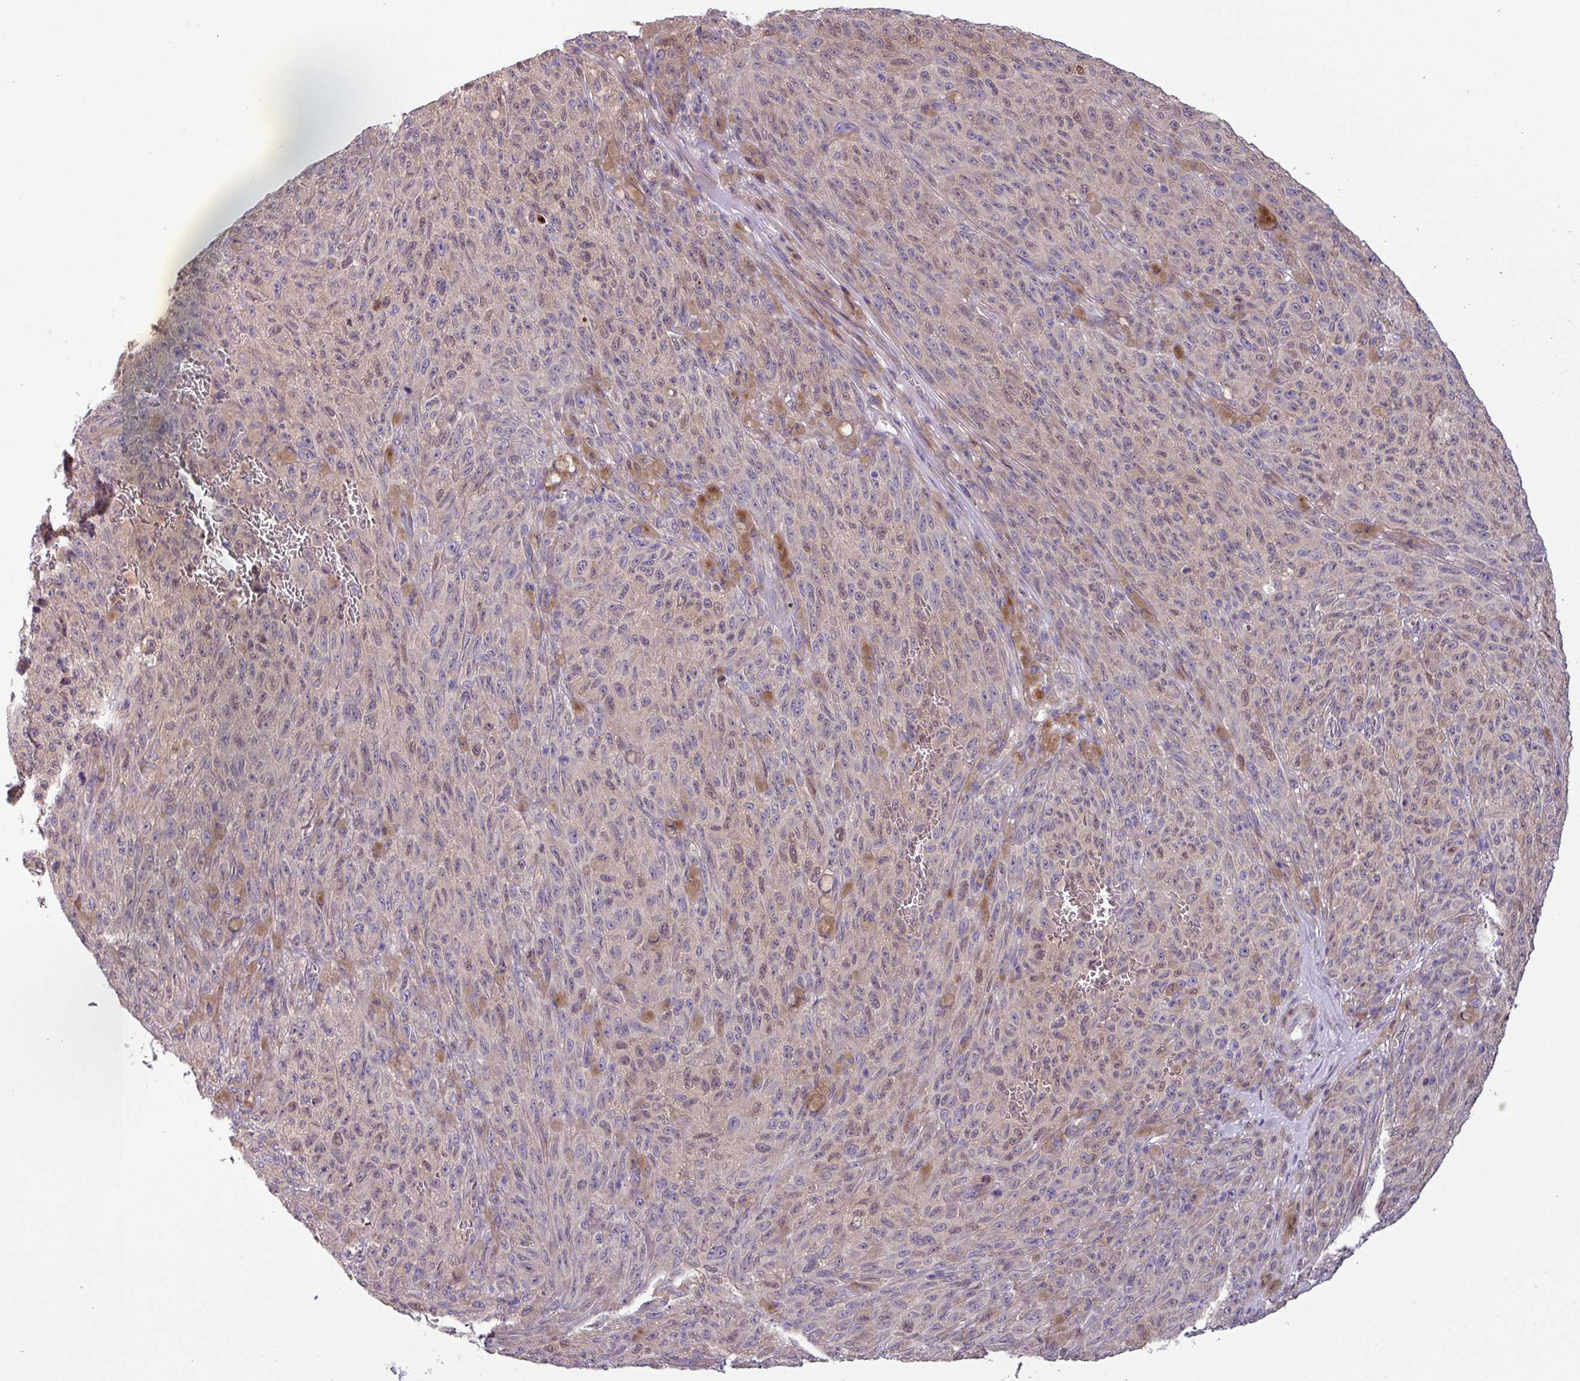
{"staining": {"intensity": "negative", "quantity": "none", "location": "none"}, "tissue": "melanoma", "cell_type": "Tumor cells", "image_type": "cancer", "snomed": [{"axis": "morphology", "description": "Malignant melanoma, NOS"}, {"axis": "topography", "description": "Skin"}], "caption": "Malignant melanoma was stained to show a protein in brown. There is no significant staining in tumor cells.", "gene": "C20orf27", "patient": {"sex": "female", "age": 82}}